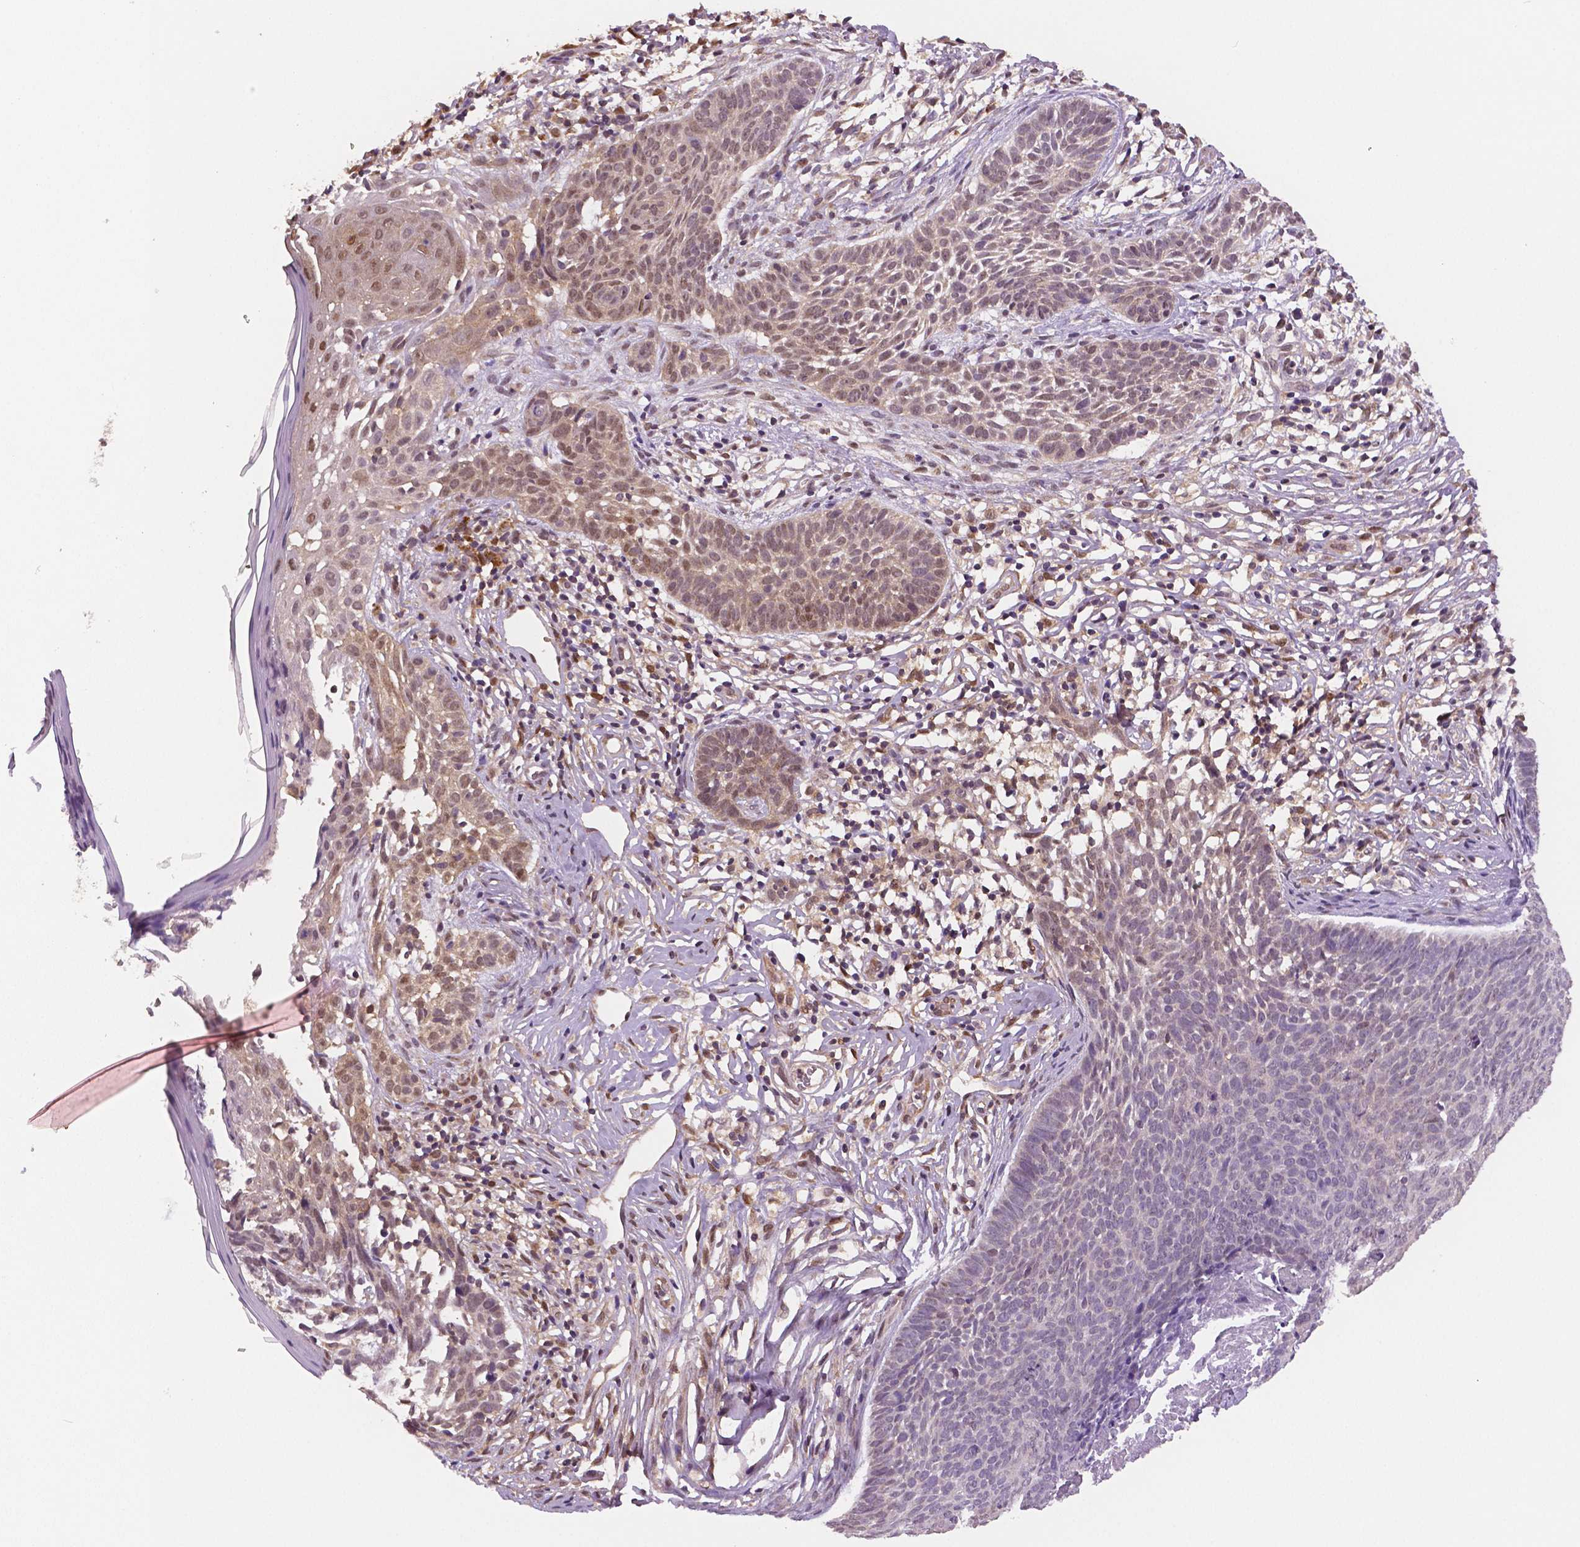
{"staining": {"intensity": "weak", "quantity": "25%-75%", "location": "cytoplasmic/membranous,nuclear"}, "tissue": "skin cancer", "cell_type": "Tumor cells", "image_type": "cancer", "snomed": [{"axis": "morphology", "description": "Basal cell carcinoma"}, {"axis": "topography", "description": "Skin"}], "caption": "Immunohistochemical staining of human skin cancer (basal cell carcinoma) displays low levels of weak cytoplasmic/membranous and nuclear staining in approximately 25%-75% of tumor cells.", "gene": "STAT3", "patient": {"sex": "male", "age": 85}}